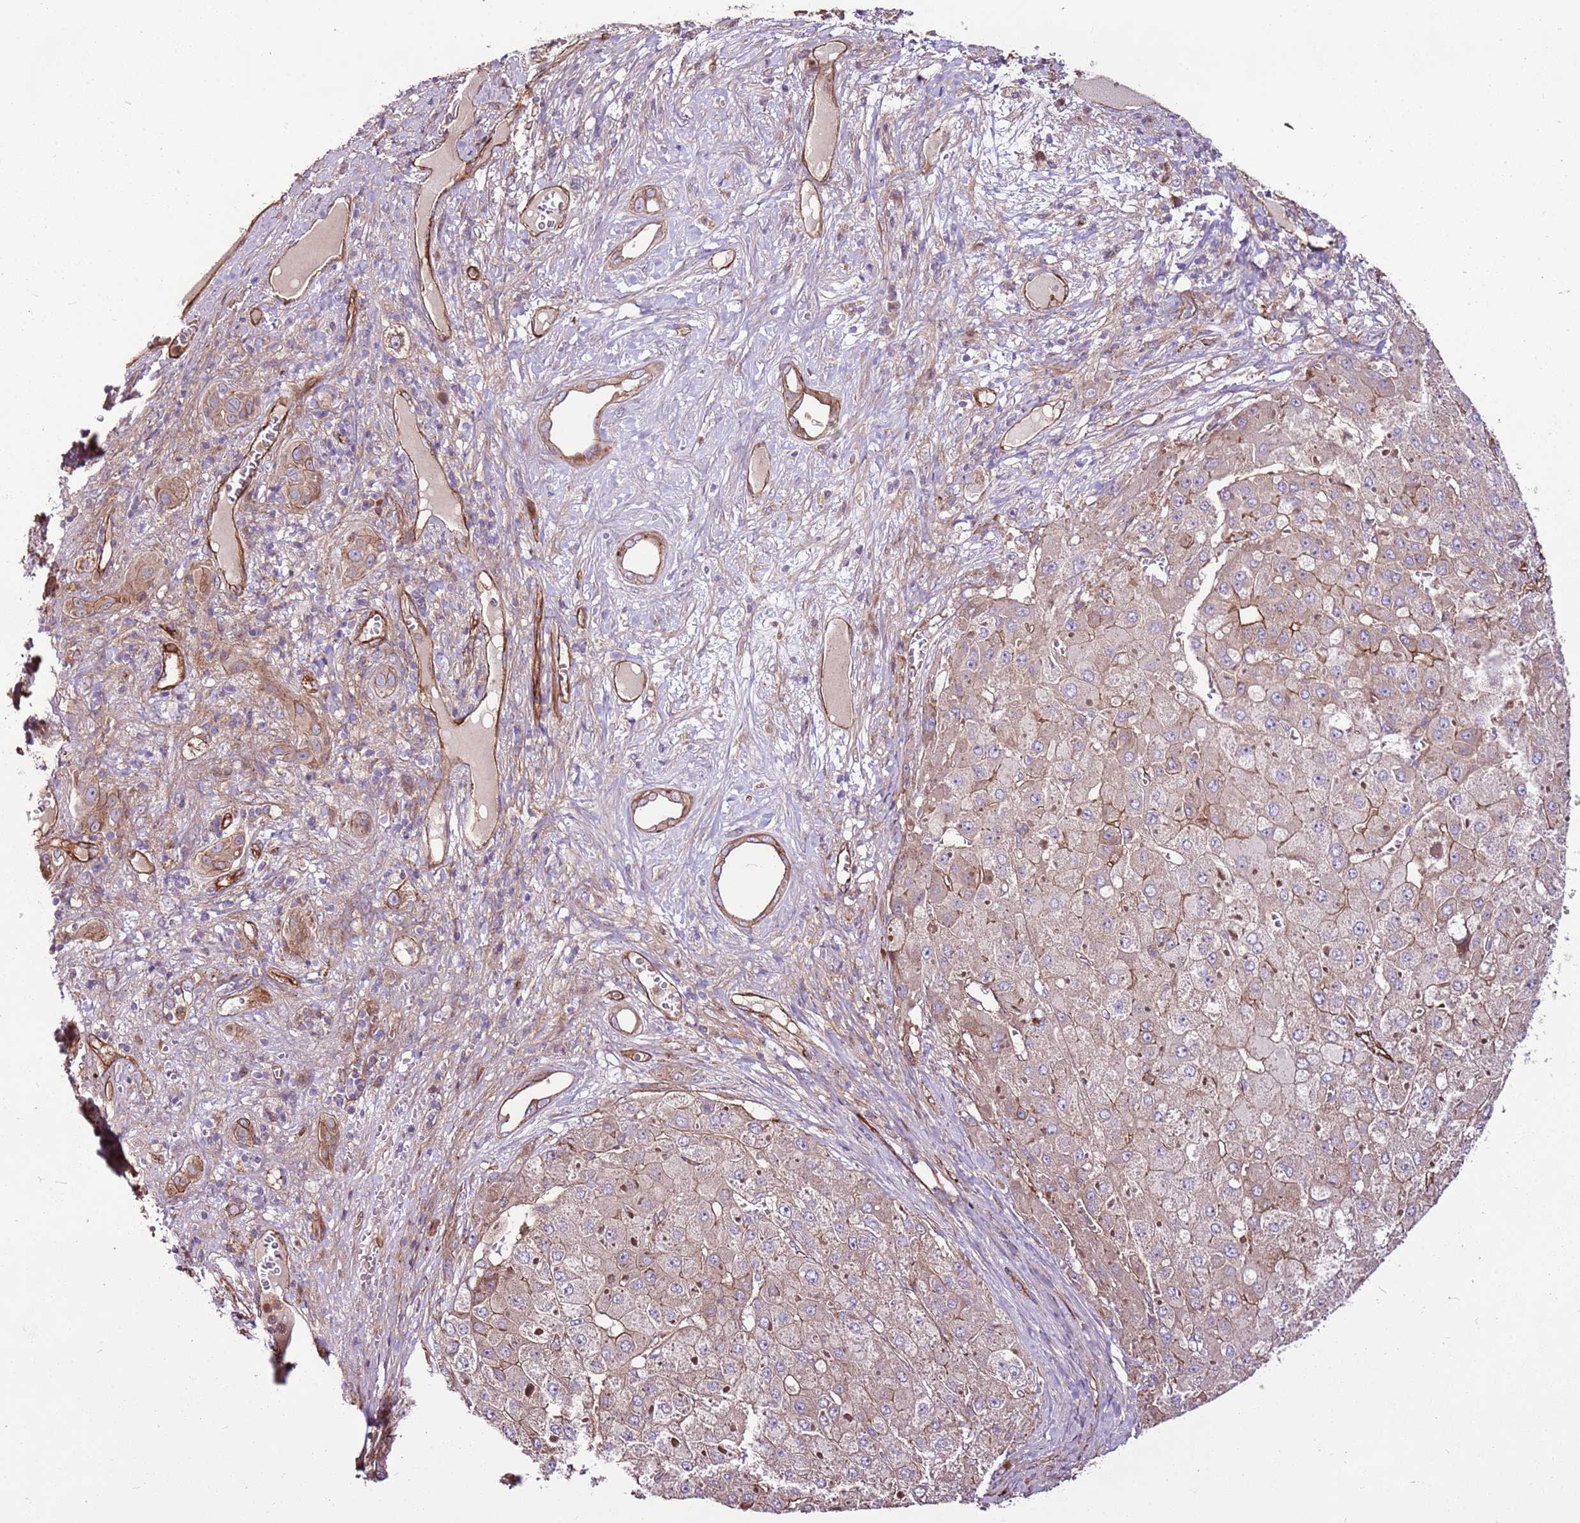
{"staining": {"intensity": "moderate", "quantity": "25%-75%", "location": "cytoplasmic/membranous"}, "tissue": "liver cancer", "cell_type": "Tumor cells", "image_type": "cancer", "snomed": [{"axis": "morphology", "description": "Carcinoma, Hepatocellular, NOS"}, {"axis": "topography", "description": "Liver"}], "caption": "Approximately 25%-75% of tumor cells in human liver hepatocellular carcinoma exhibit moderate cytoplasmic/membranous protein expression as visualized by brown immunohistochemical staining.", "gene": "ZNF827", "patient": {"sex": "female", "age": 73}}